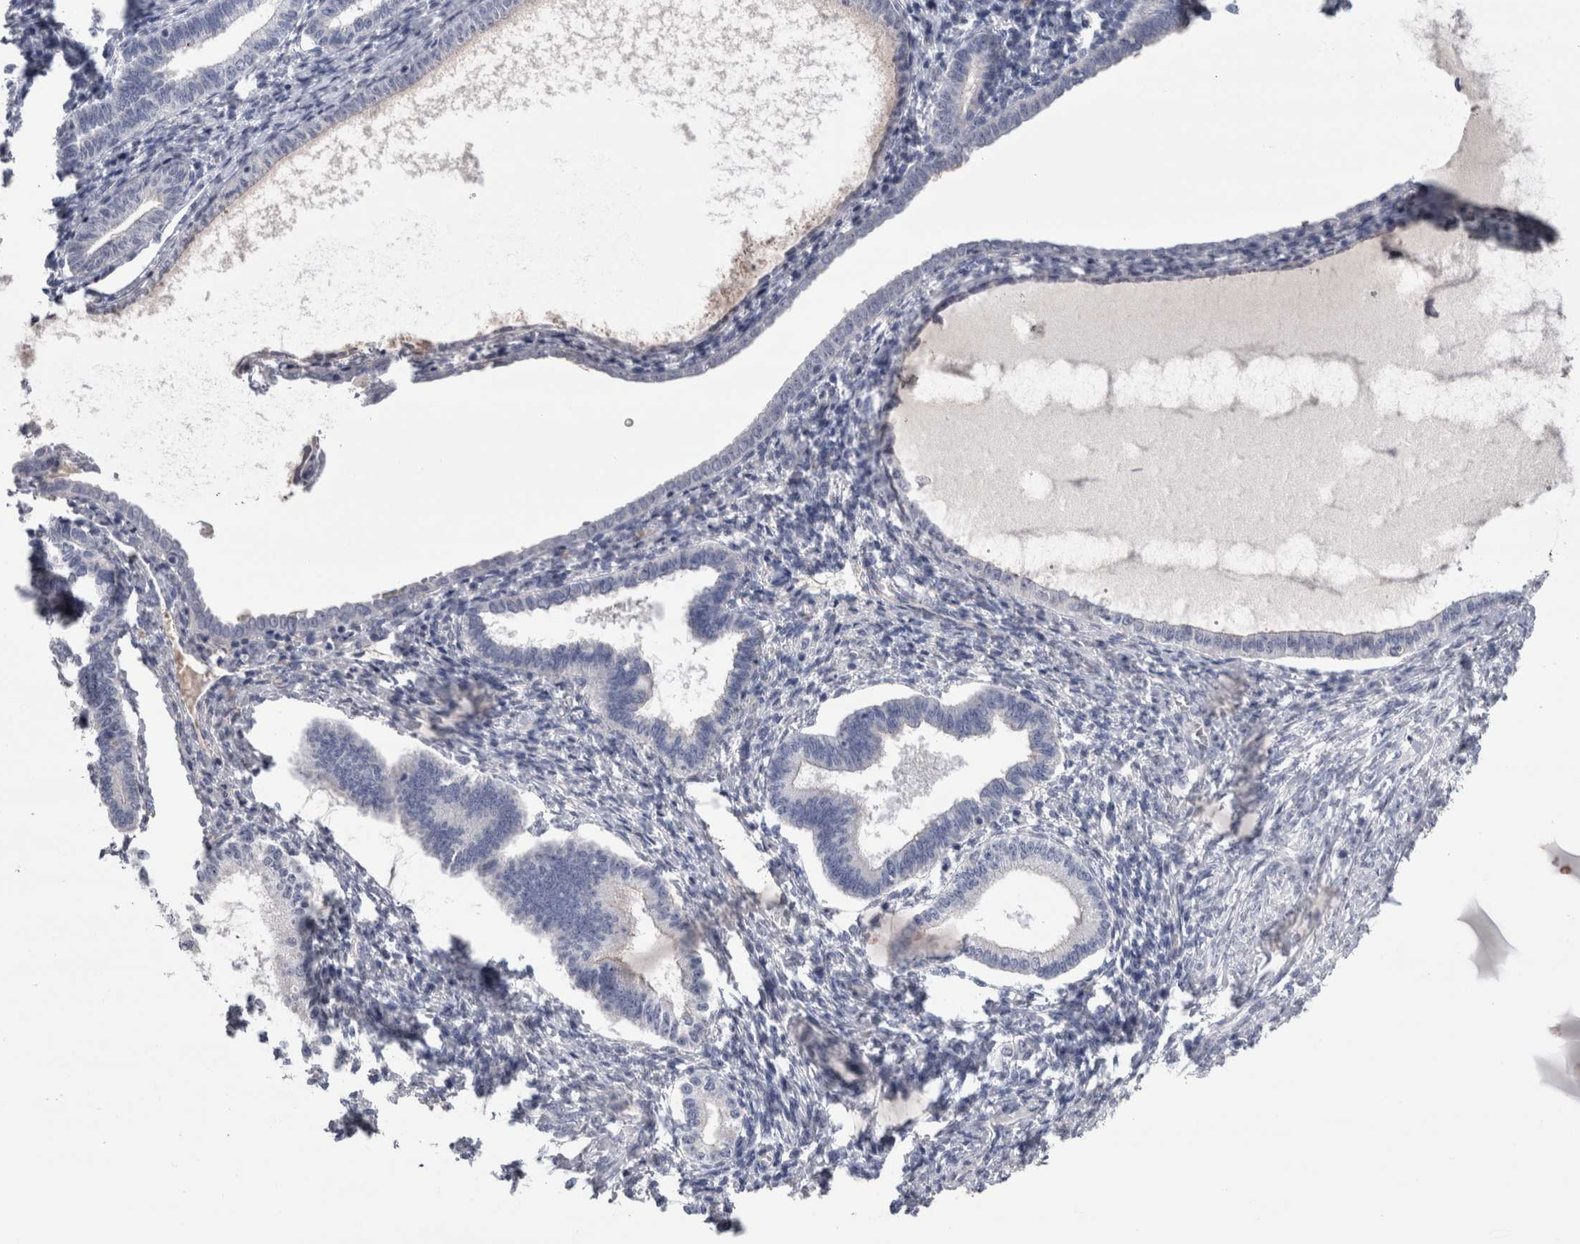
{"staining": {"intensity": "negative", "quantity": "none", "location": "none"}, "tissue": "endometrium", "cell_type": "Cells in endometrial stroma", "image_type": "normal", "snomed": [{"axis": "morphology", "description": "Normal tissue, NOS"}, {"axis": "topography", "description": "Endometrium"}], "caption": "High power microscopy photomicrograph of an IHC photomicrograph of normal endometrium, revealing no significant staining in cells in endometrial stroma. (DAB immunohistochemistry visualized using brightfield microscopy, high magnification).", "gene": "REG1A", "patient": {"sex": "female", "age": 77}}